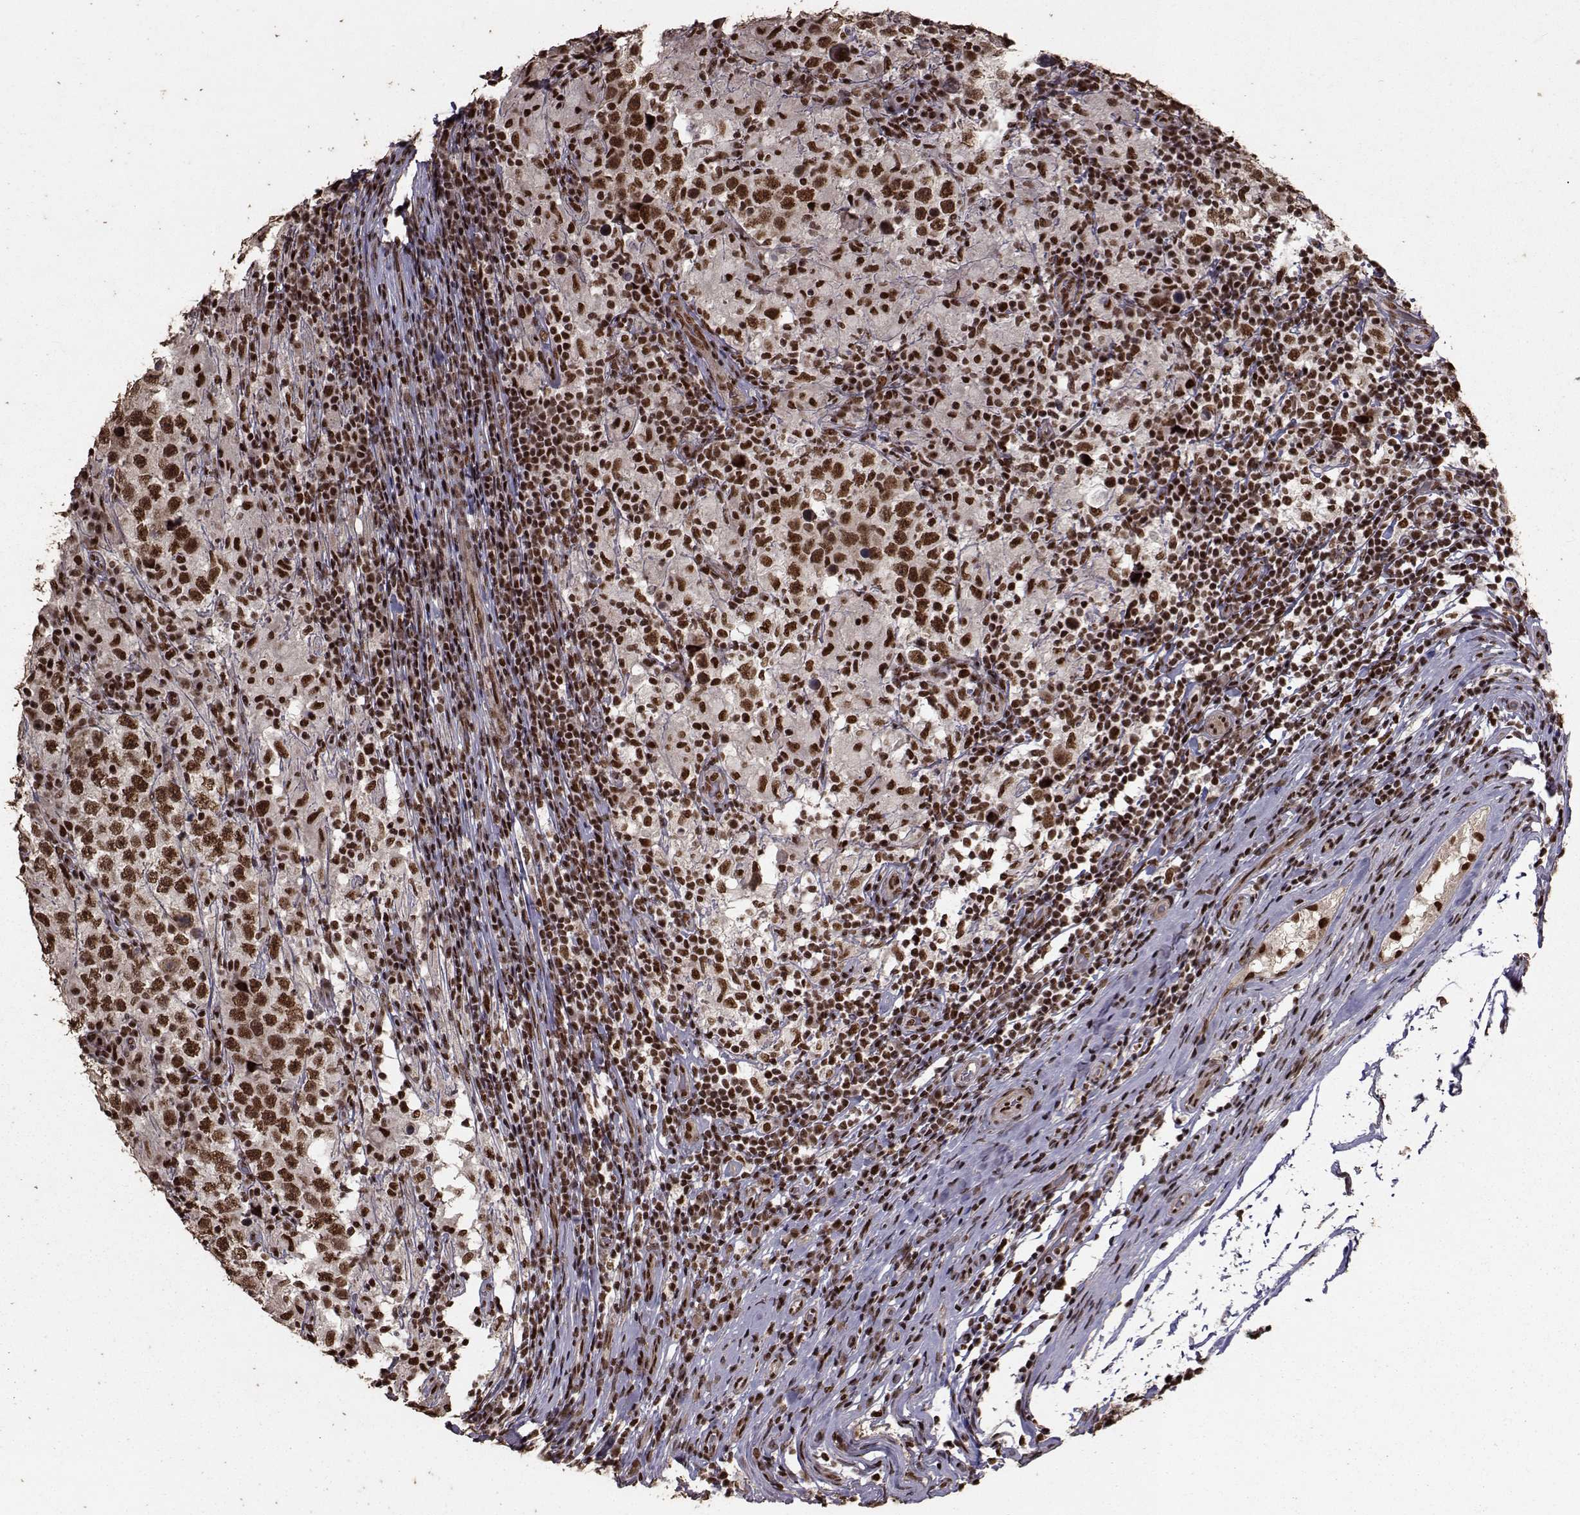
{"staining": {"intensity": "strong", "quantity": "25%-75%", "location": "nuclear"}, "tissue": "testis cancer", "cell_type": "Tumor cells", "image_type": "cancer", "snomed": [{"axis": "morphology", "description": "Seminoma, NOS"}, {"axis": "morphology", "description": "Carcinoma, Embryonal, NOS"}, {"axis": "topography", "description": "Testis"}], "caption": "Immunohistochemistry of embryonal carcinoma (testis) demonstrates high levels of strong nuclear staining in approximately 25%-75% of tumor cells.", "gene": "SF1", "patient": {"sex": "male", "age": 41}}